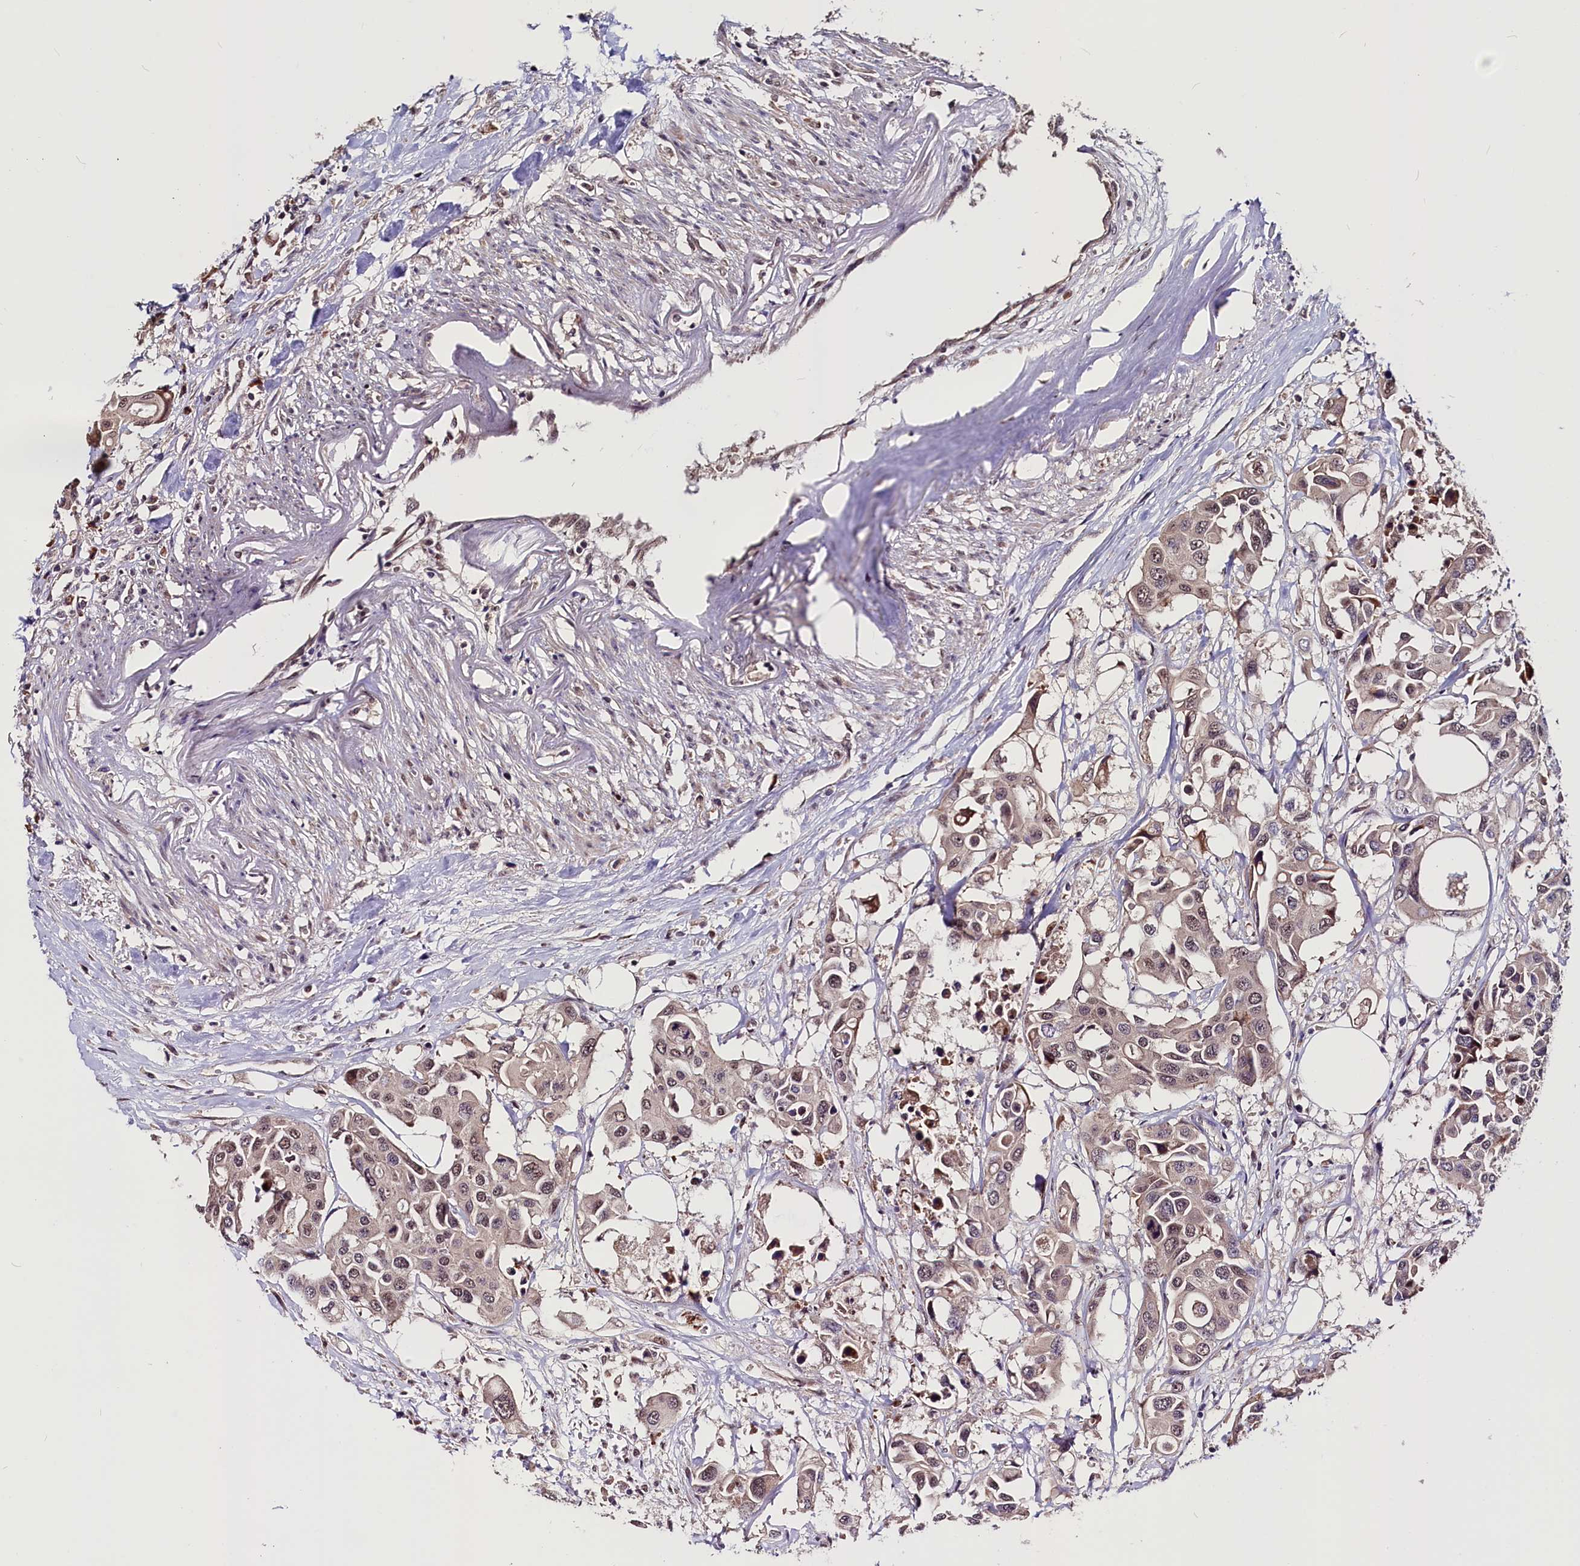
{"staining": {"intensity": "weak", "quantity": ">75%", "location": "cytoplasmic/membranous,nuclear"}, "tissue": "colorectal cancer", "cell_type": "Tumor cells", "image_type": "cancer", "snomed": [{"axis": "morphology", "description": "Adenocarcinoma, NOS"}, {"axis": "topography", "description": "Colon"}], "caption": "Colorectal cancer (adenocarcinoma) stained for a protein (brown) reveals weak cytoplasmic/membranous and nuclear positive expression in approximately >75% of tumor cells.", "gene": "RNMT", "patient": {"sex": "male", "age": 77}}